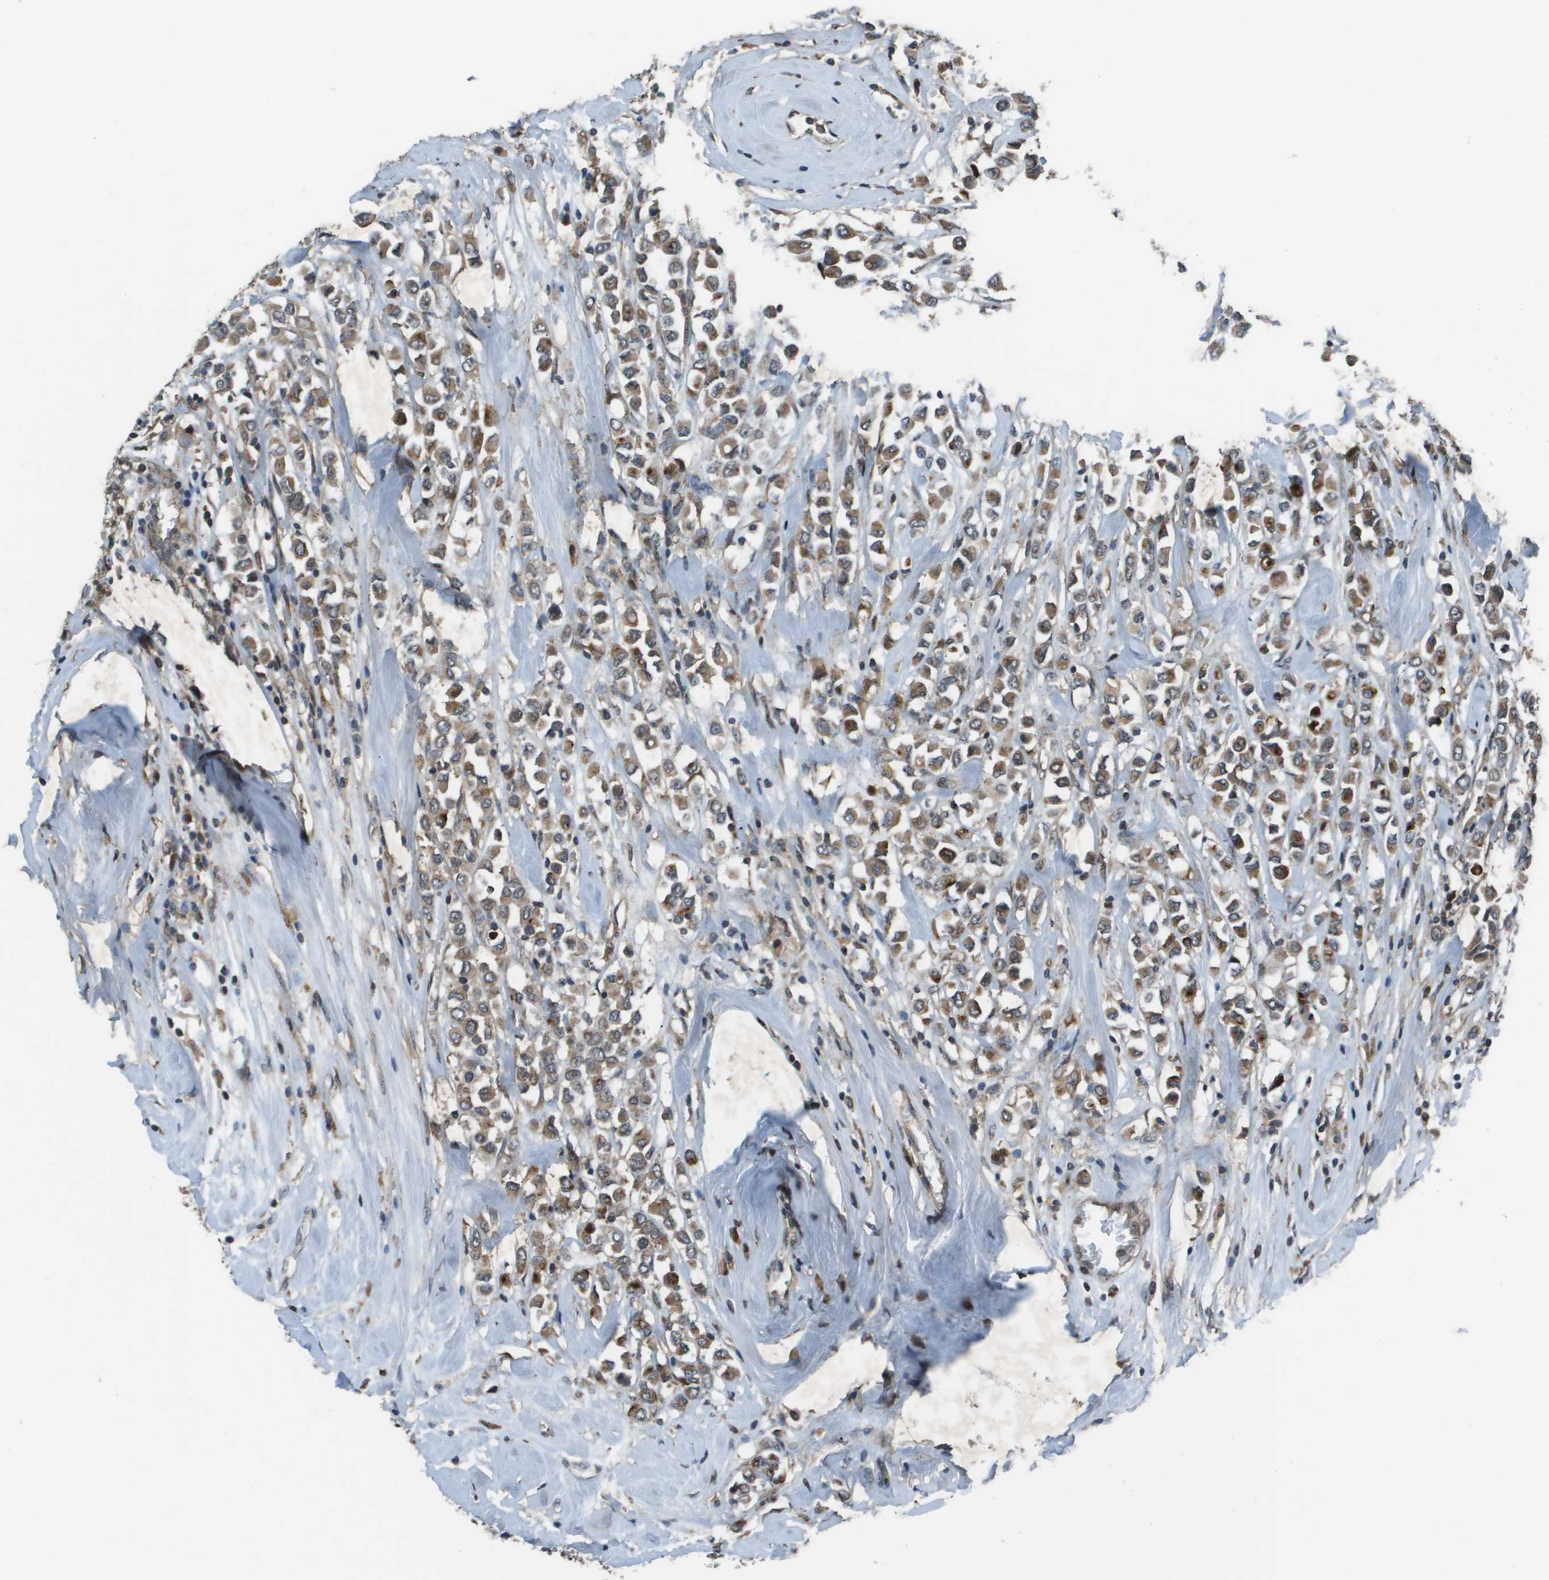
{"staining": {"intensity": "moderate", "quantity": ">75%", "location": "cytoplasmic/membranous"}, "tissue": "breast cancer", "cell_type": "Tumor cells", "image_type": "cancer", "snomed": [{"axis": "morphology", "description": "Duct carcinoma"}, {"axis": "topography", "description": "Breast"}], "caption": "A brown stain highlights moderate cytoplasmic/membranous staining of a protein in human breast cancer tumor cells.", "gene": "GOSR2", "patient": {"sex": "female", "age": 61}}